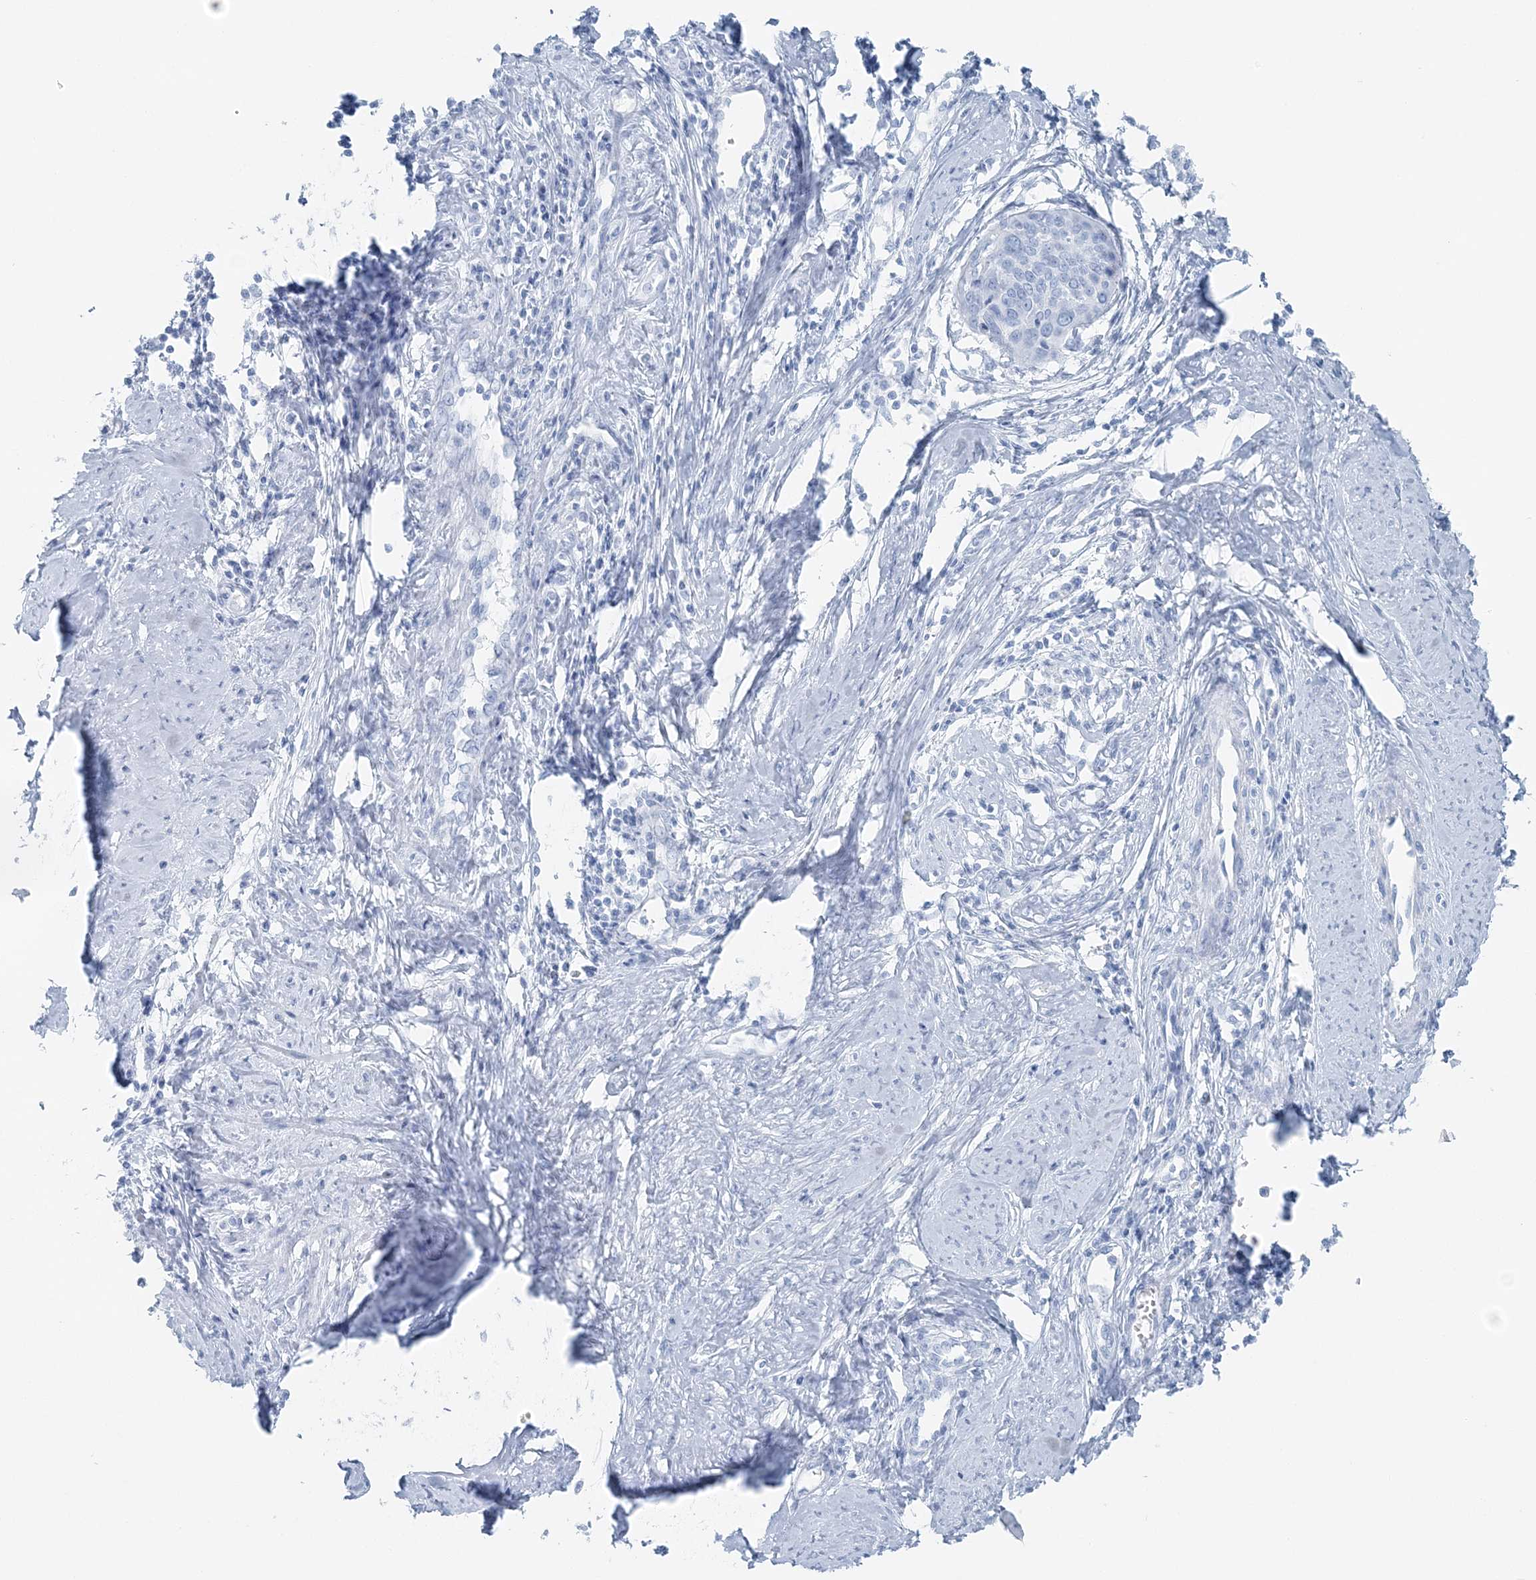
{"staining": {"intensity": "negative", "quantity": "none", "location": "none"}, "tissue": "cervical cancer", "cell_type": "Tumor cells", "image_type": "cancer", "snomed": [{"axis": "morphology", "description": "Squamous cell carcinoma, NOS"}, {"axis": "topography", "description": "Cervix"}], "caption": "Immunohistochemistry (IHC) photomicrograph of human cervical squamous cell carcinoma stained for a protein (brown), which demonstrates no positivity in tumor cells.", "gene": "ATP11A", "patient": {"sex": "female", "age": 37}}